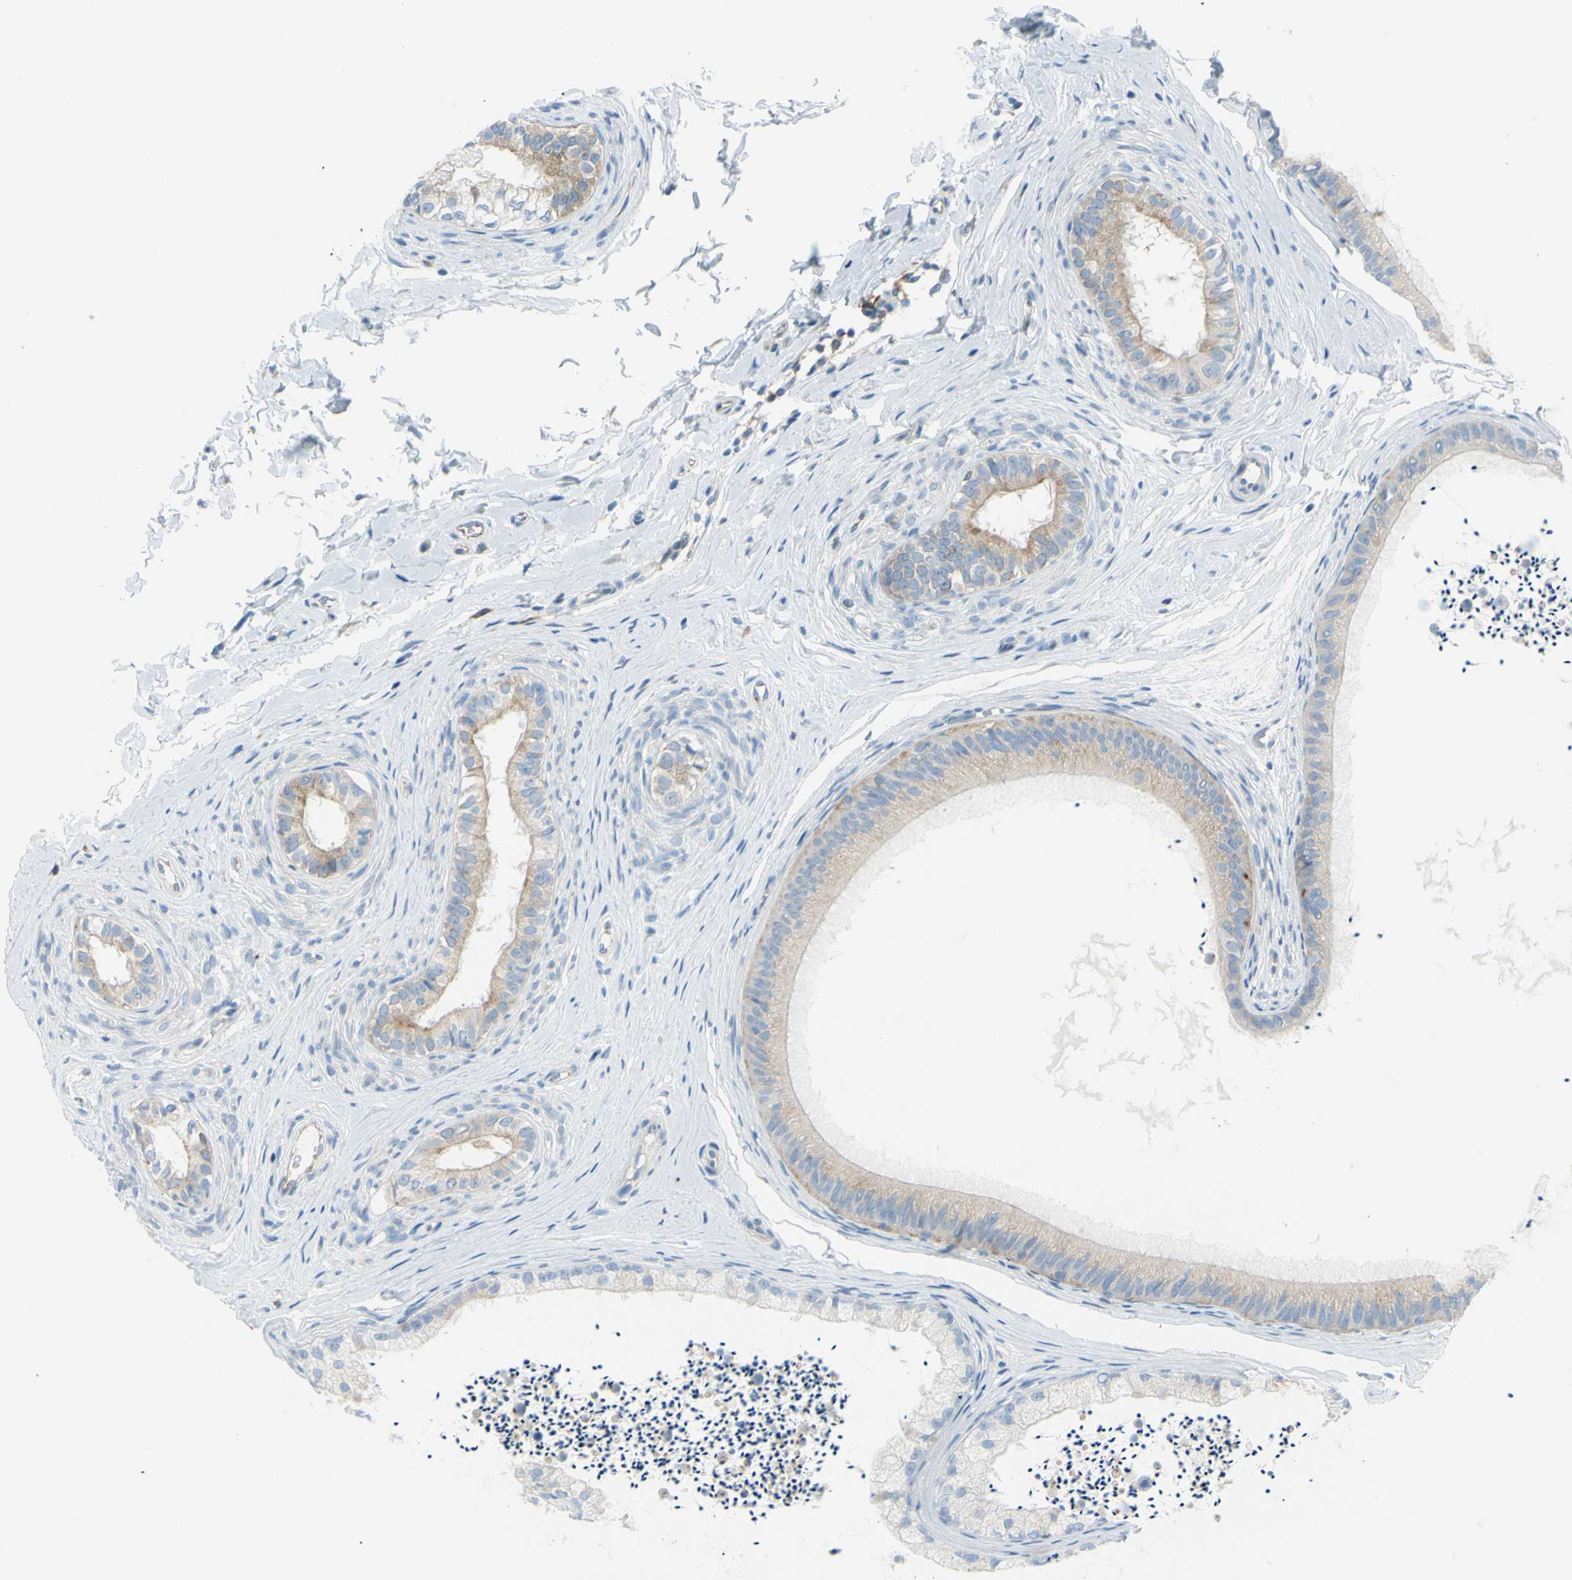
{"staining": {"intensity": "weak", "quantity": "25%-75%", "location": "cytoplasmic/membranous"}, "tissue": "epididymis", "cell_type": "Glandular cells", "image_type": "normal", "snomed": [{"axis": "morphology", "description": "Normal tissue, NOS"}, {"axis": "topography", "description": "Epididymis"}], "caption": "Approximately 25%-75% of glandular cells in unremarkable human epididymis reveal weak cytoplasmic/membranous protein staining as visualized by brown immunohistochemical staining.", "gene": "FRMD4B", "patient": {"sex": "male", "age": 56}}